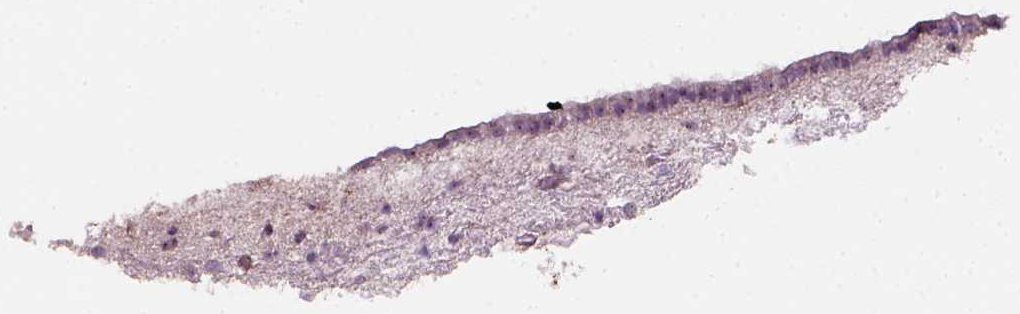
{"staining": {"intensity": "weak", "quantity": "<25%", "location": "nuclear"}, "tissue": "caudate", "cell_type": "Glial cells", "image_type": "normal", "snomed": [{"axis": "morphology", "description": "Normal tissue, NOS"}, {"axis": "topography", "description": "Lateral ventricle wall"}], "caption": "High power microscopy photomicrograph of an immunohistochemistry photomicrograph of benign caudate, revealing no significant expression in glial cells. (DAB (3,3'-diaminobenzidine) immunohistochemistry (IHC), high magnification).", "gene": "RRS1", "patient": {"sex": "female", "age": 42}}